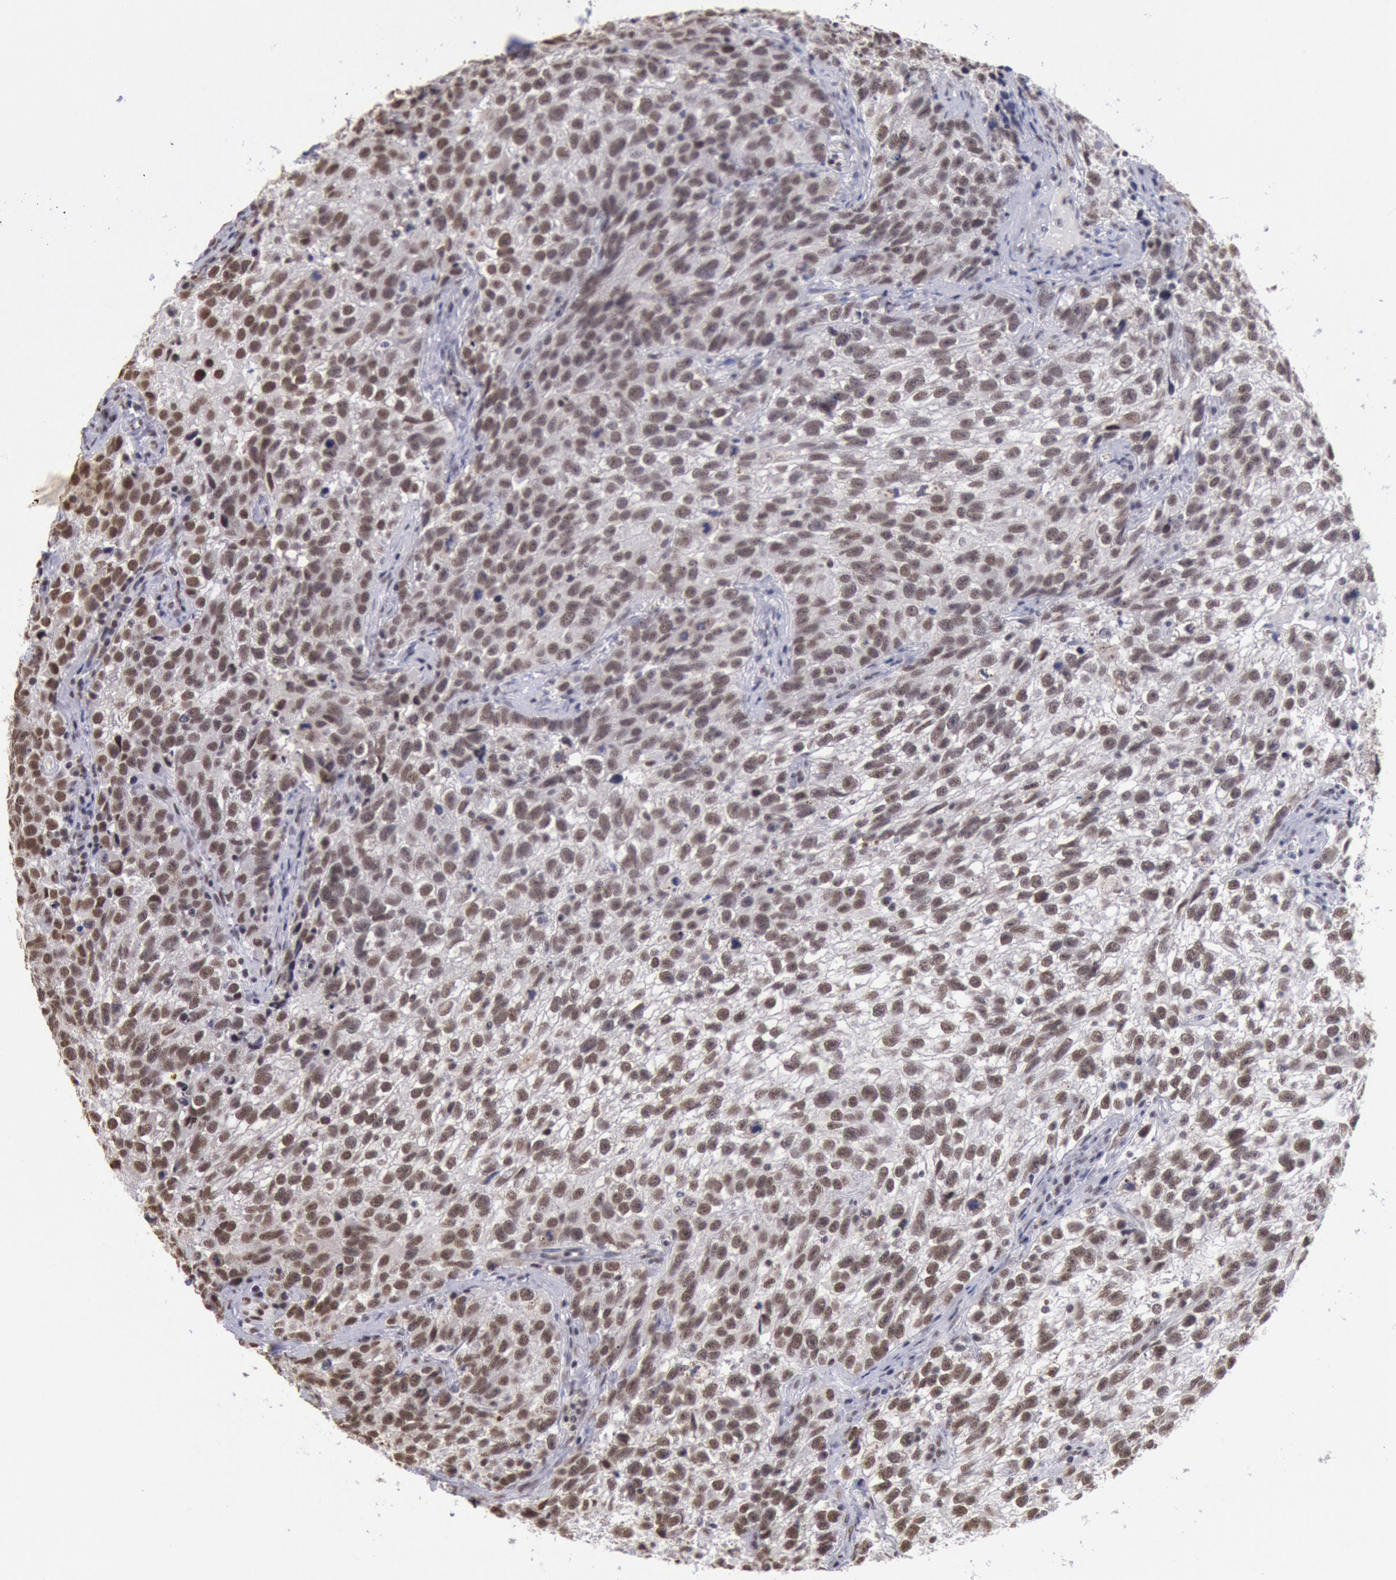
{"staining": {"intensity": "moderate", "quantity": ">75%", "location": "nuclear"}, "tissue": "testis cancer", "cell_type": "Tumor cells", "image_type": "cancer", "snomed": [{"axis": "morphology", "description": "Seminoma, NOS"}, {"axis": "topography", "description": "Testis"}], "caption": "A medium amount of moderate nuclear staining is appreciated in approximately >75% of tumor cells in testis cancer tissue.", "gene": "SNRPD3", "patient": {"sex": "male", "age": 38}}